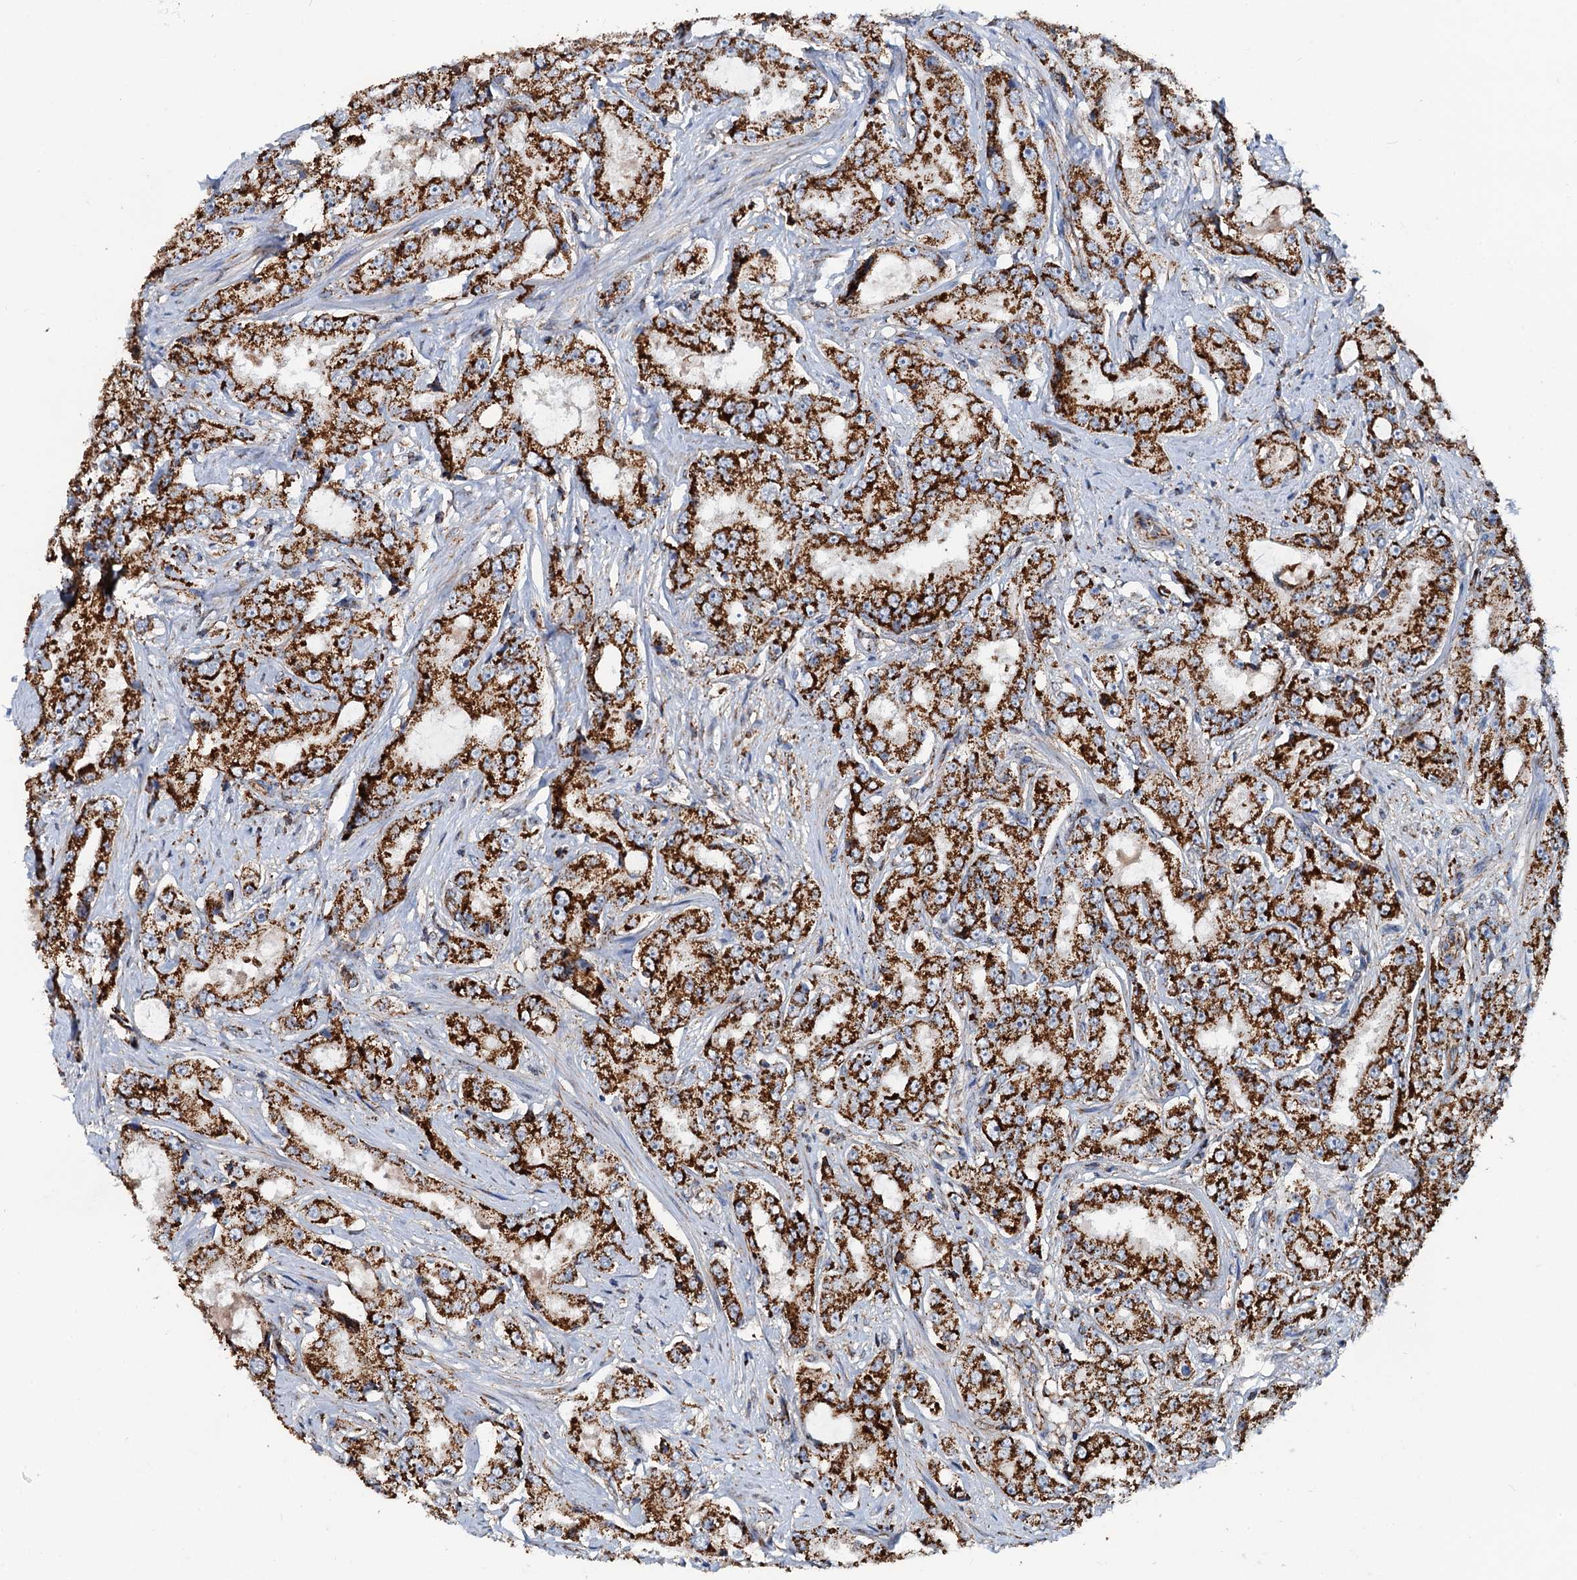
{"staining": {"intensity": "strong", "quantity": ">75%", "location": "cytoplasmic/membranous"}, "tissue": "prostate cancer", "cell_type": "Tumor cells", "image_type": "cancer", "snomed": [{"axis": "morphology", "description": "Adenocarcinoma, High grade"}, {"axis": "topography", "description": "Prostate"}], "caption": "Immunohistochemical staining of prostate cancer (high-grade adenocarcinoma) shows high levels of strong cytoplasmic/membranous protein staining in about >75% of tumor cells. The protein of interest is shown in brown color, while the nuclei are stained blue.", "gene": "AAGAB", "patient": {"sex": "male", "age": 73}}